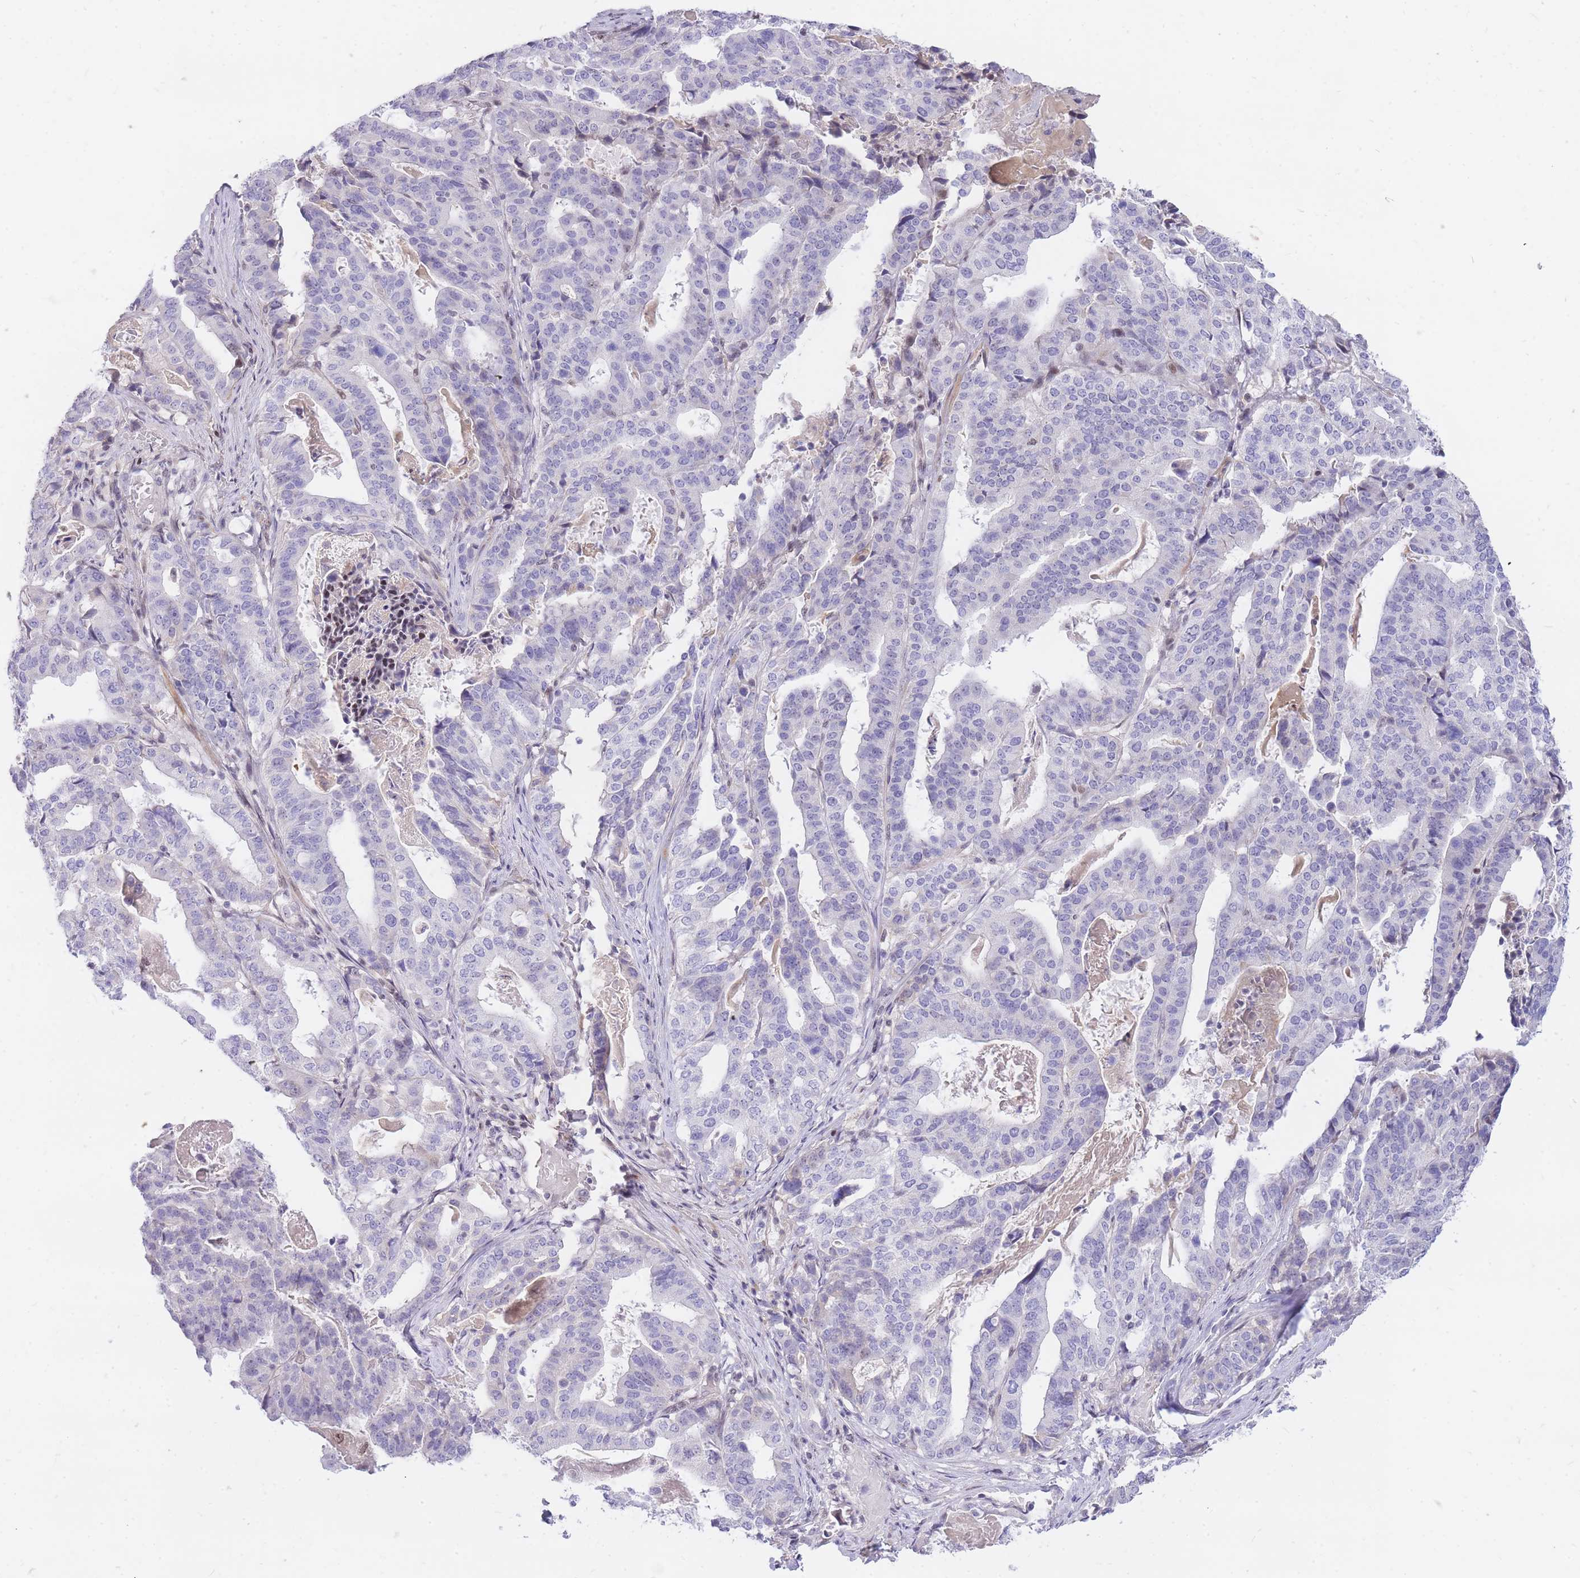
{"staining": {"intensity": "negative", "quantity": "none", "location": "none"}, "tissue": "stomach cancer", "cell_type": "Tumor cells", "image_type": "cancer", "snomed": [{"axis": "morphology", "description": "Adenocarcinoma, NOS"}, {"axis": "topography", "description": "Stomach"}], "caption": "High magnification brightfield microscopy of stomach cancer stained with DAB (brown) and counterstained with hematoxylin (blue): tumor cells show no significant staining.", "gene": "TLE2", "patient": {"sex": "male", "age": 48}}